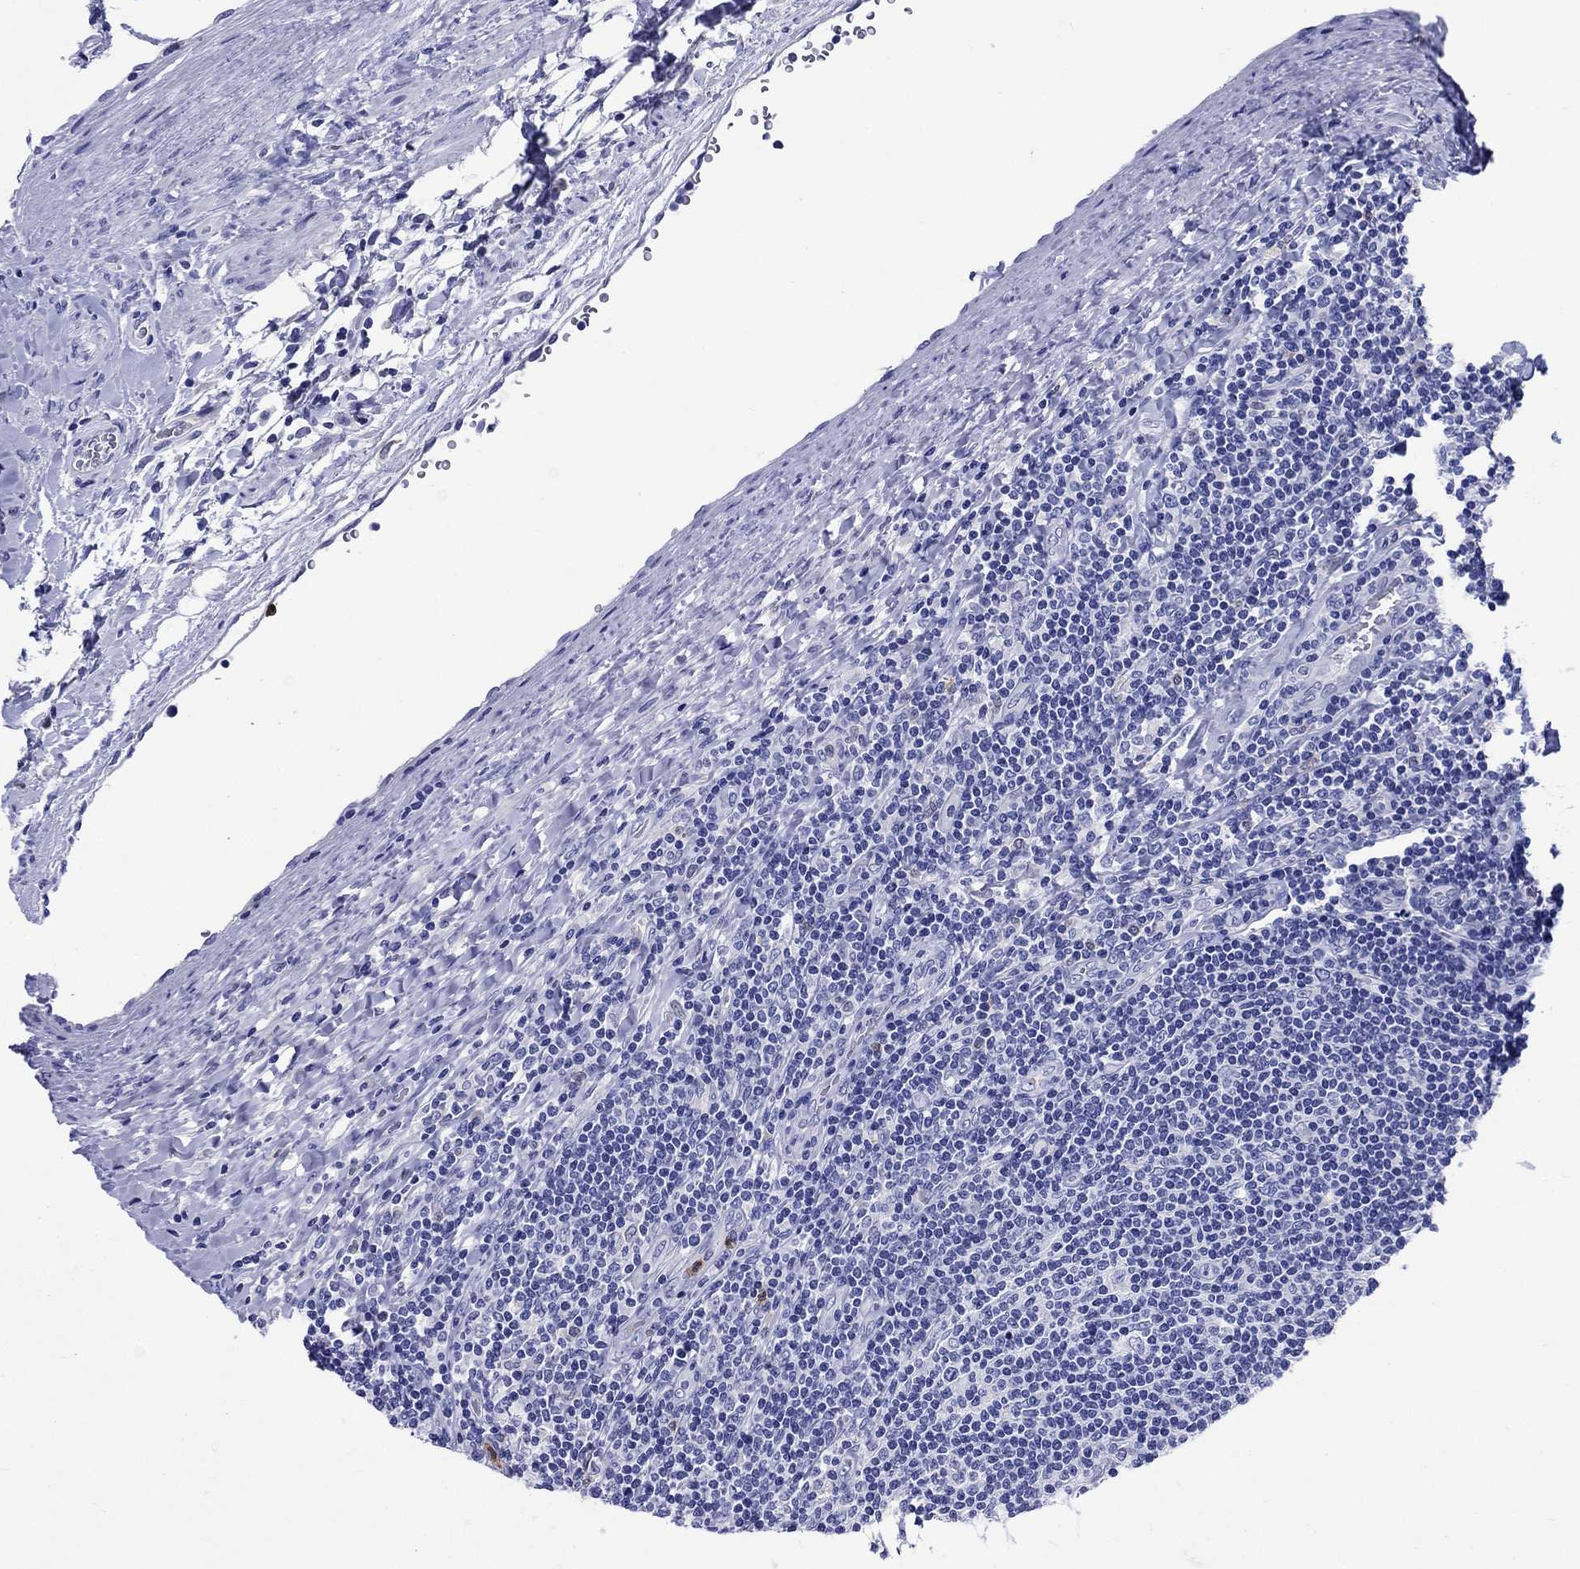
{"staining": {"intensity": "negative", "quantity": "none", "location": "none"}, "tissue": "lymphoma", "cell_type": "Tumor cells", "image_type": "cancer", "snomed": [{"axis": "morphology", "description": "Hodgkin's disease, NOS"}, {"axis": "topography", "description": "Lymph node"}], "caption": "Tumor cells are negative for brown protein staining in lymphoma. The staining is performed using DAB brown chromogen with nuclei counter-stained in using hematoxylin.", "gene": "TFR2", "patient": {"sex": "male", "age": 40}}